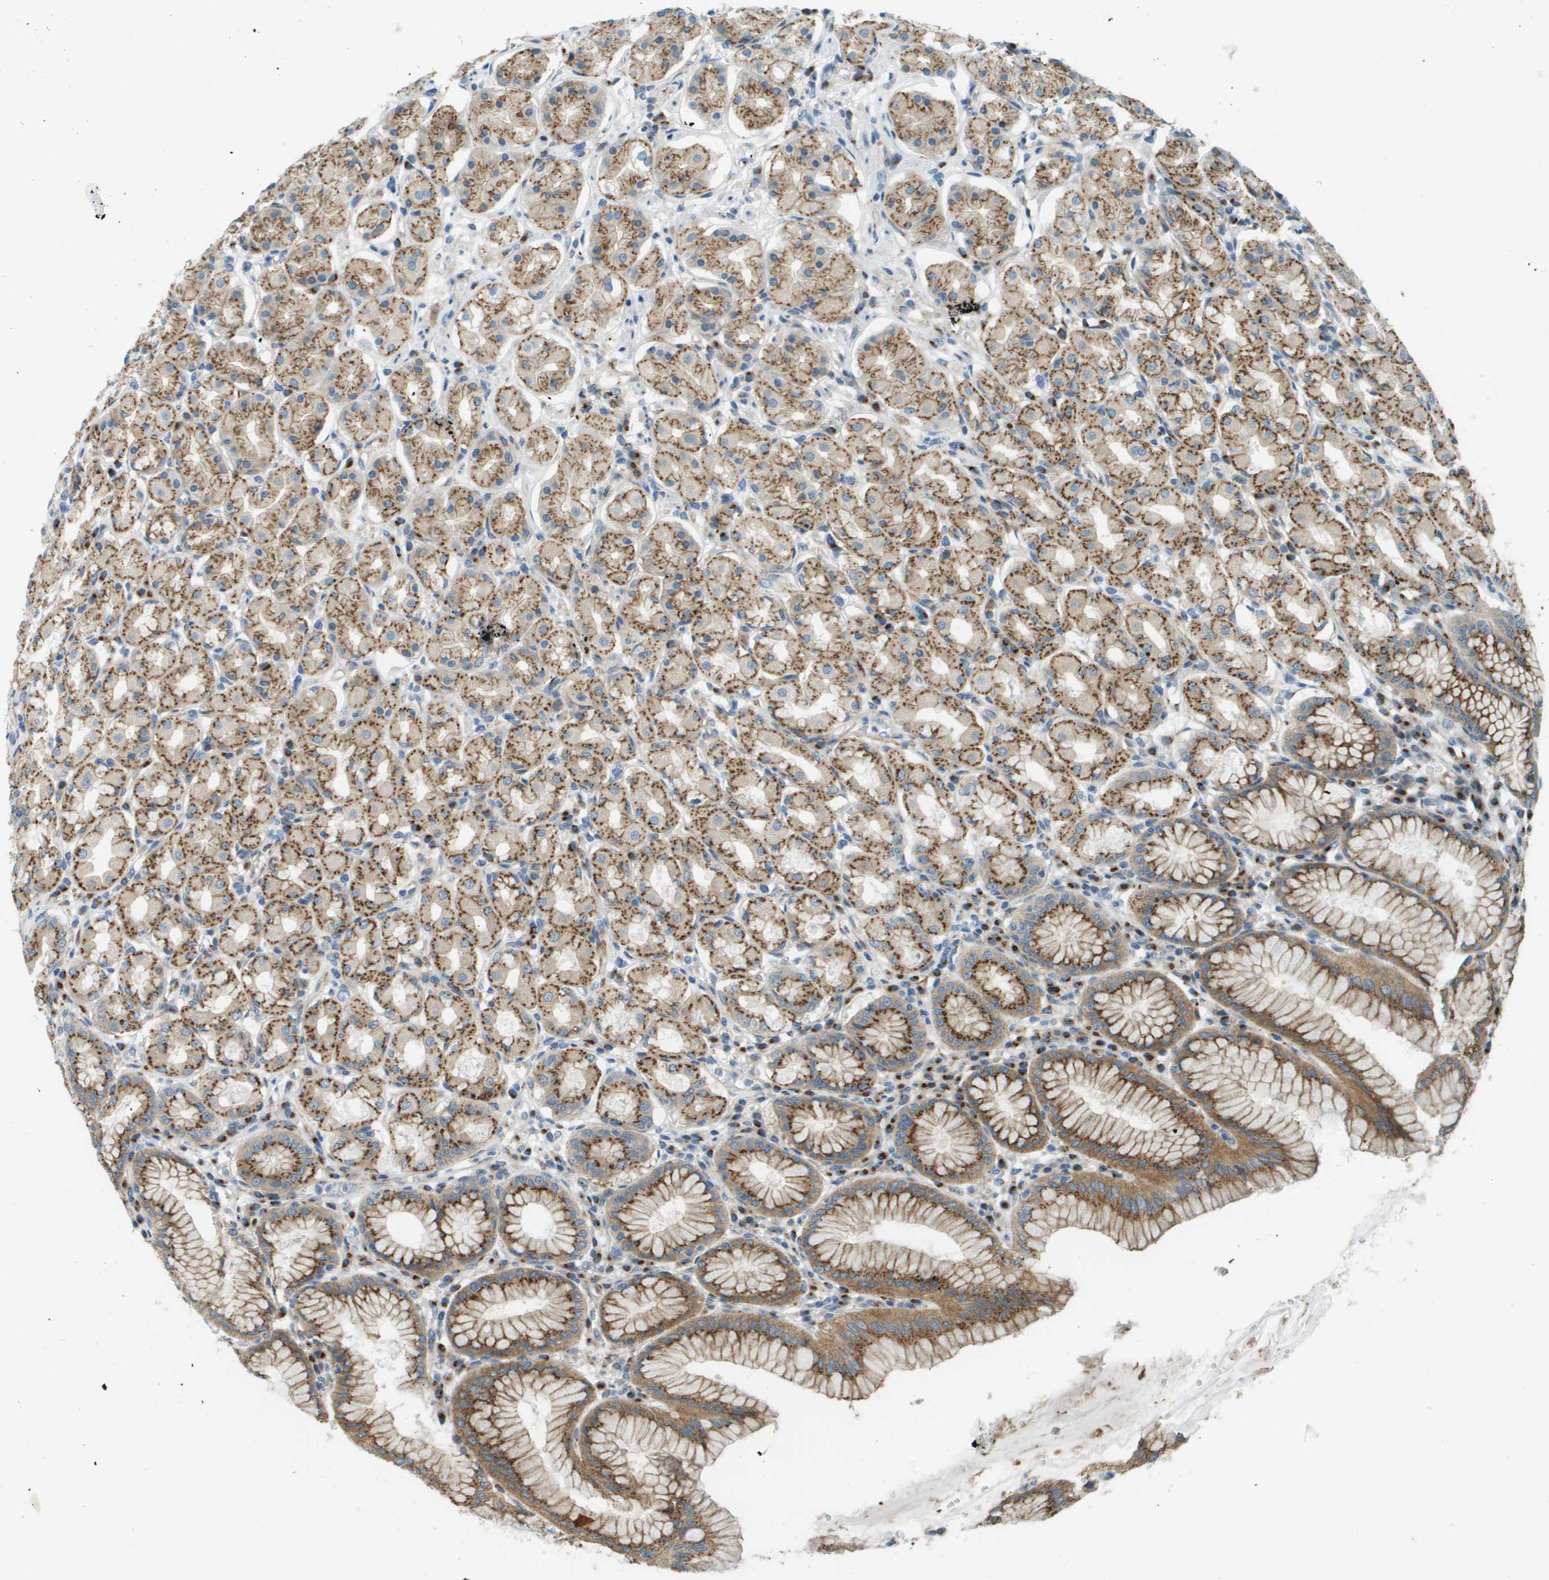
{"staining": {"intensity": "moderate", "quantity": ">75%", "location": "cytoplasmic/membranous"}, "tissue": "stomach", "cell_type": "Glandular cells", "image_type": "normal", "snomed": [{"axis": "morphology", "description": "Normal tissue, NOS"}, {"axis": "topography", "description": "Stomach"}, {"axis": "topography", "description": "Stomach, lower"}], "caption": "IHC of benign human stomach shows medium levels of moderate cytoplasmic/membranous staining in about >75% of glandular cells. The staining was performed using DAB, with brown indicating positive protein expression. Nuclei are stained blue with hematoxylin.", "gene": "ACBD3", "patient": {"sex": "female", "age": 56}}